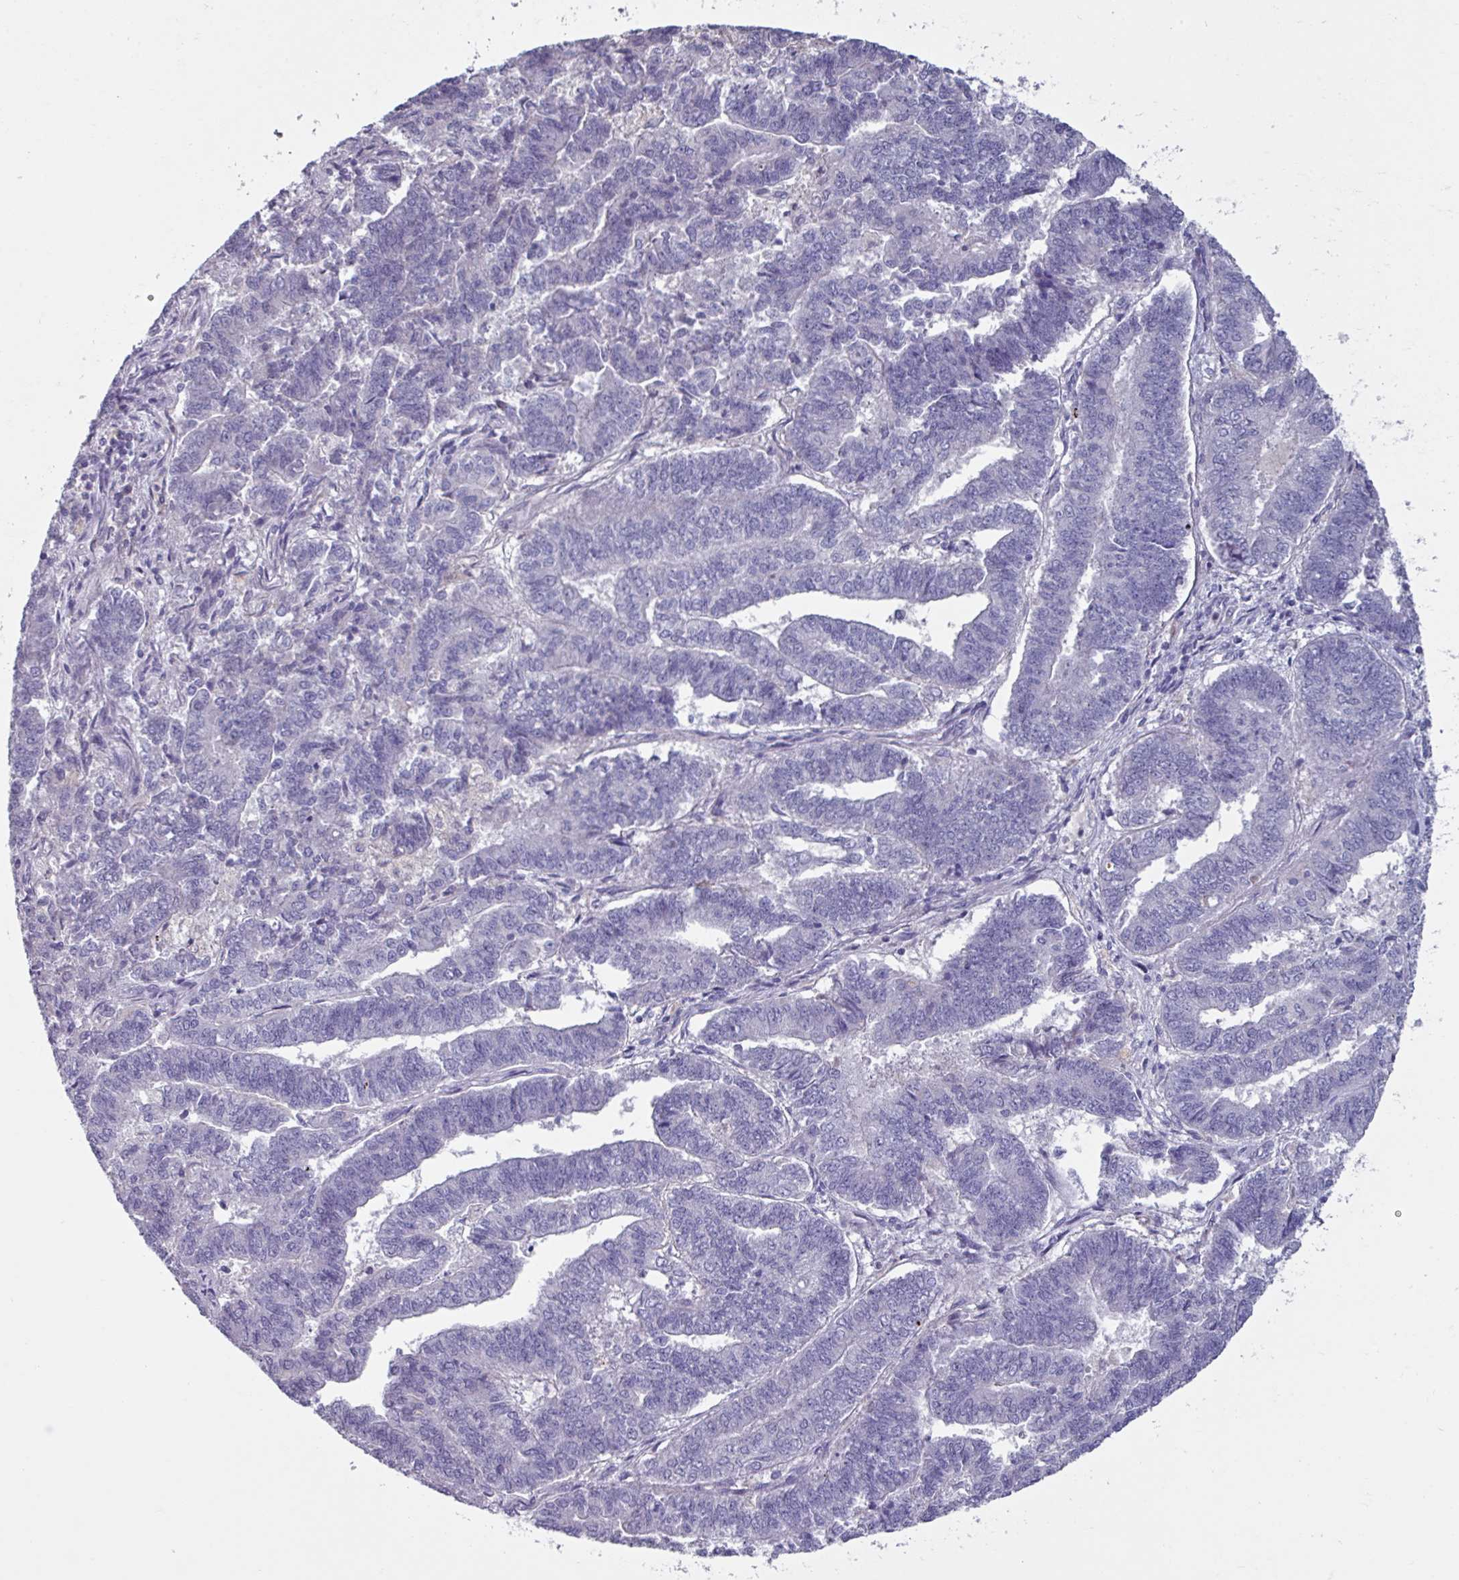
{"staining": {"intensity": "negative", "quantity": "none", "location": "none"}, "tissue": "endometrial cancer", "cell_type": "Tumor cells", "image_type": "cancer", "snomed": [{"axis": "morphology", "description": "Adenocarcinoma, NOS"}, {"axis": "topography", "description": "Endometrium"}], "caption": "Immunohistochemistry (IHC) image of neoplastic tissue: human endometrial cancer stained with DAB (3,3'-diaminobenzidine) shows no significant protein expression in tumor cells.", "gene": "OR2T10", "patient": {"sex": "female", "age": 72}}